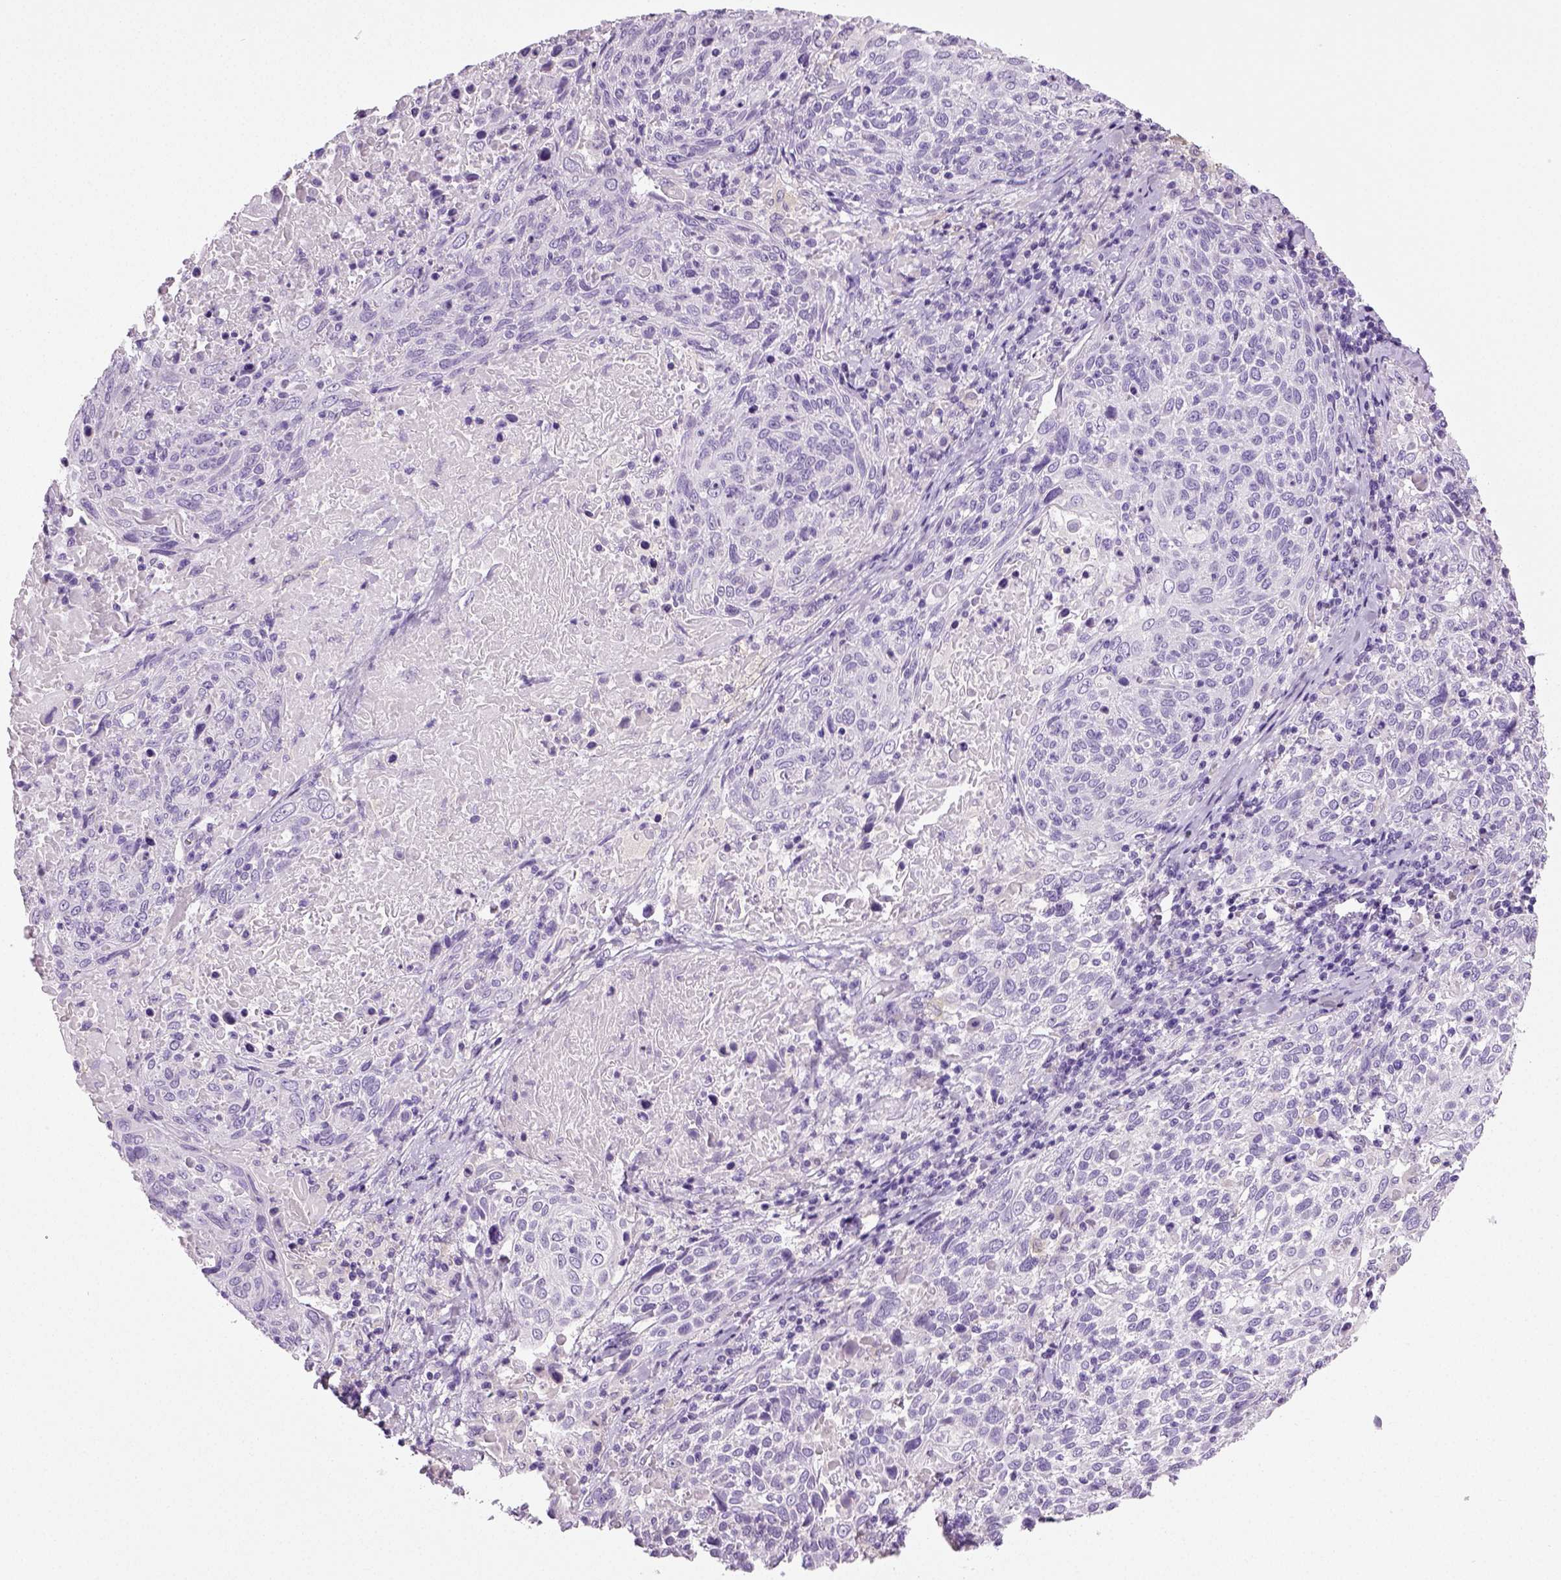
{"staining": {"intensity": "negative", "quantity": "none", "location": "none"}, "tissue": "cervical cancer", "cell_type": "Tumor cells", "image_type": "cancer", "snomed": [{"axis": "morphology", "description": "Squamous cell carcinoma, NOS"}, {"axis": "topography", "description": "Cervix"}], "caption": "Tumor cells are negative for protein expression in human squamous cell carcinoma (cervical).", "gene": "NECAB2", "patient": {"sex": "female", "age": 61}}